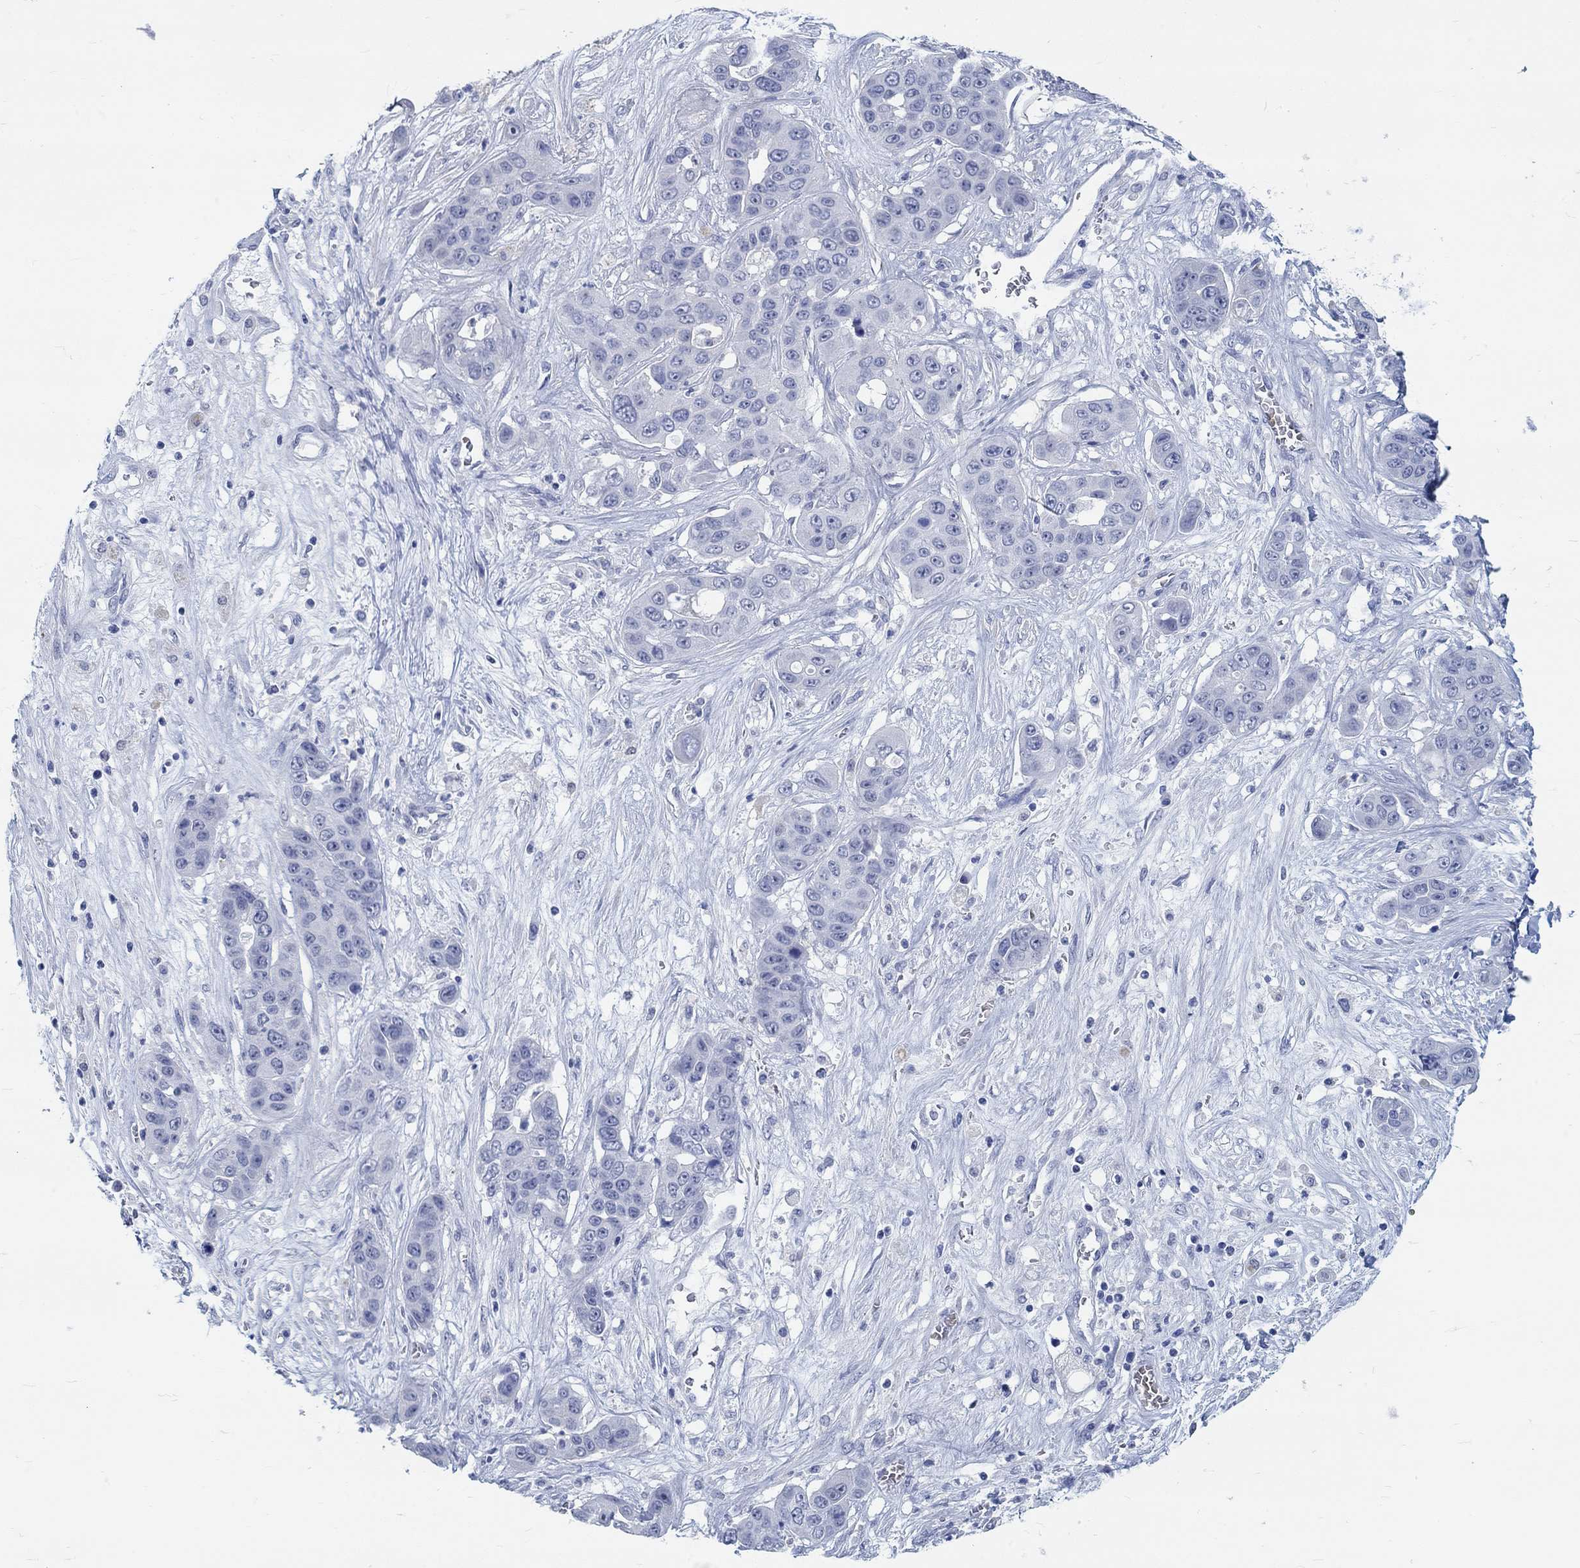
{"staining": {"intensity": "negative", "quantity": "none", "location": "none"}, "tissue": "liver cancer", "cell_type": "Tumor cells", "image_type": "cancer", "snomed": [{"axis": "morphology", "description": "Cholangiocarcinoma"}, {"axis": "topography", "description": "Liver"}], "caption": "A histopathology image of human liver cancer is negative for staining in tumor cells.", "gene": "GRIA3", "patient": {"sex": "female", "age": 52}}